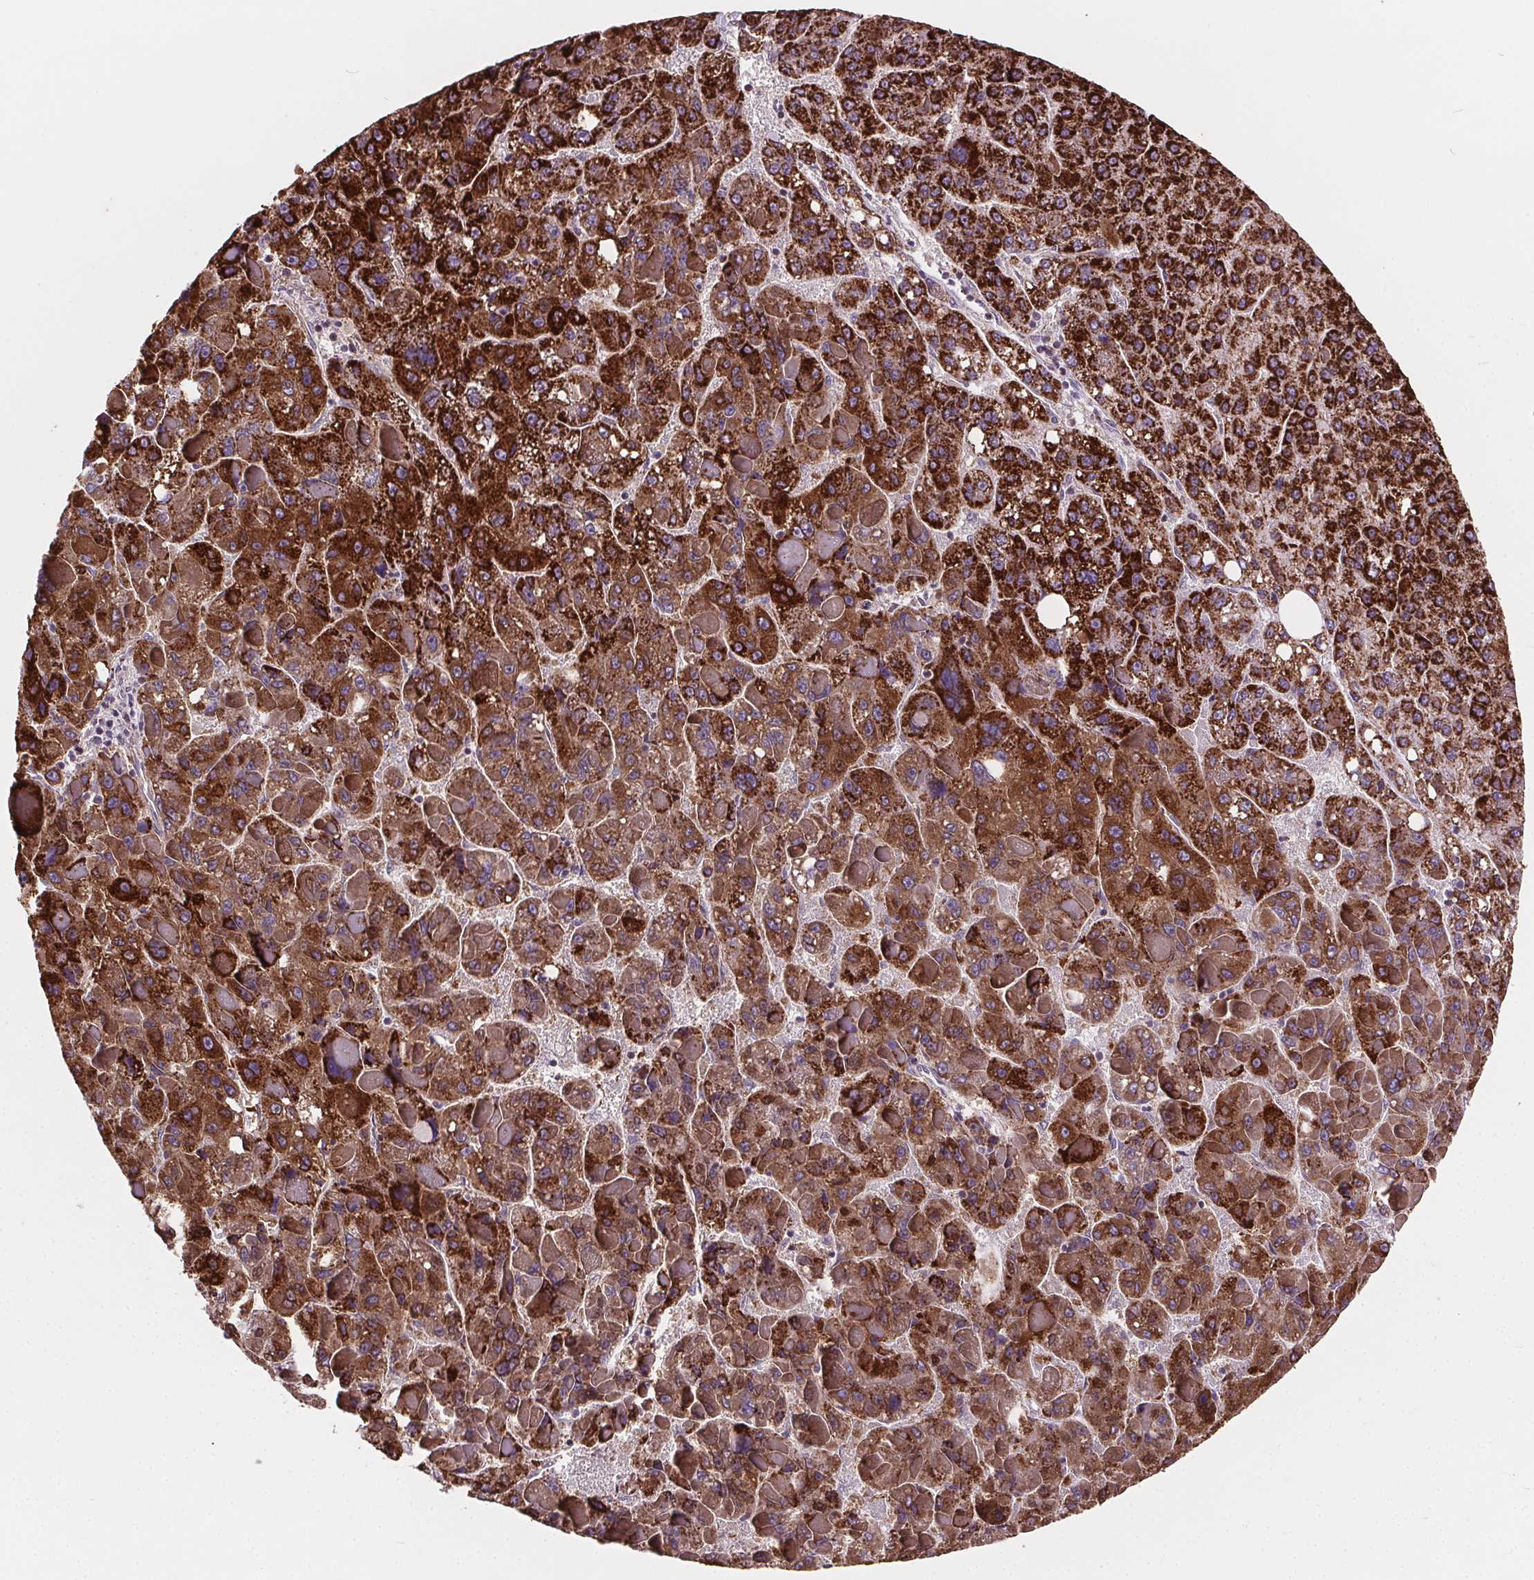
{"staining": {"intensity": "strong", "quantity": ">75%", "location": "cytoplasmic/membranous"}, "tissue": "liver cancer", "cell_type": "Tumor cells", "image_type": "cancer", "snomed": [{"axis": "morphology", "description": "Carcinoma, Hepatocellular, NOS"}, {"axis": "topography", "description": "Liver"}], "caption": "This image demonstrates liver hepatocellular carcinoma stained with IHC to label a protein in brown. The cytoplasmic/membranous of tumor cells show strong positivity for the protein. Nuclei are counter-stained blue.", "gene": "GOLT1B", "patient": {"sex": "female", "age": 82}}